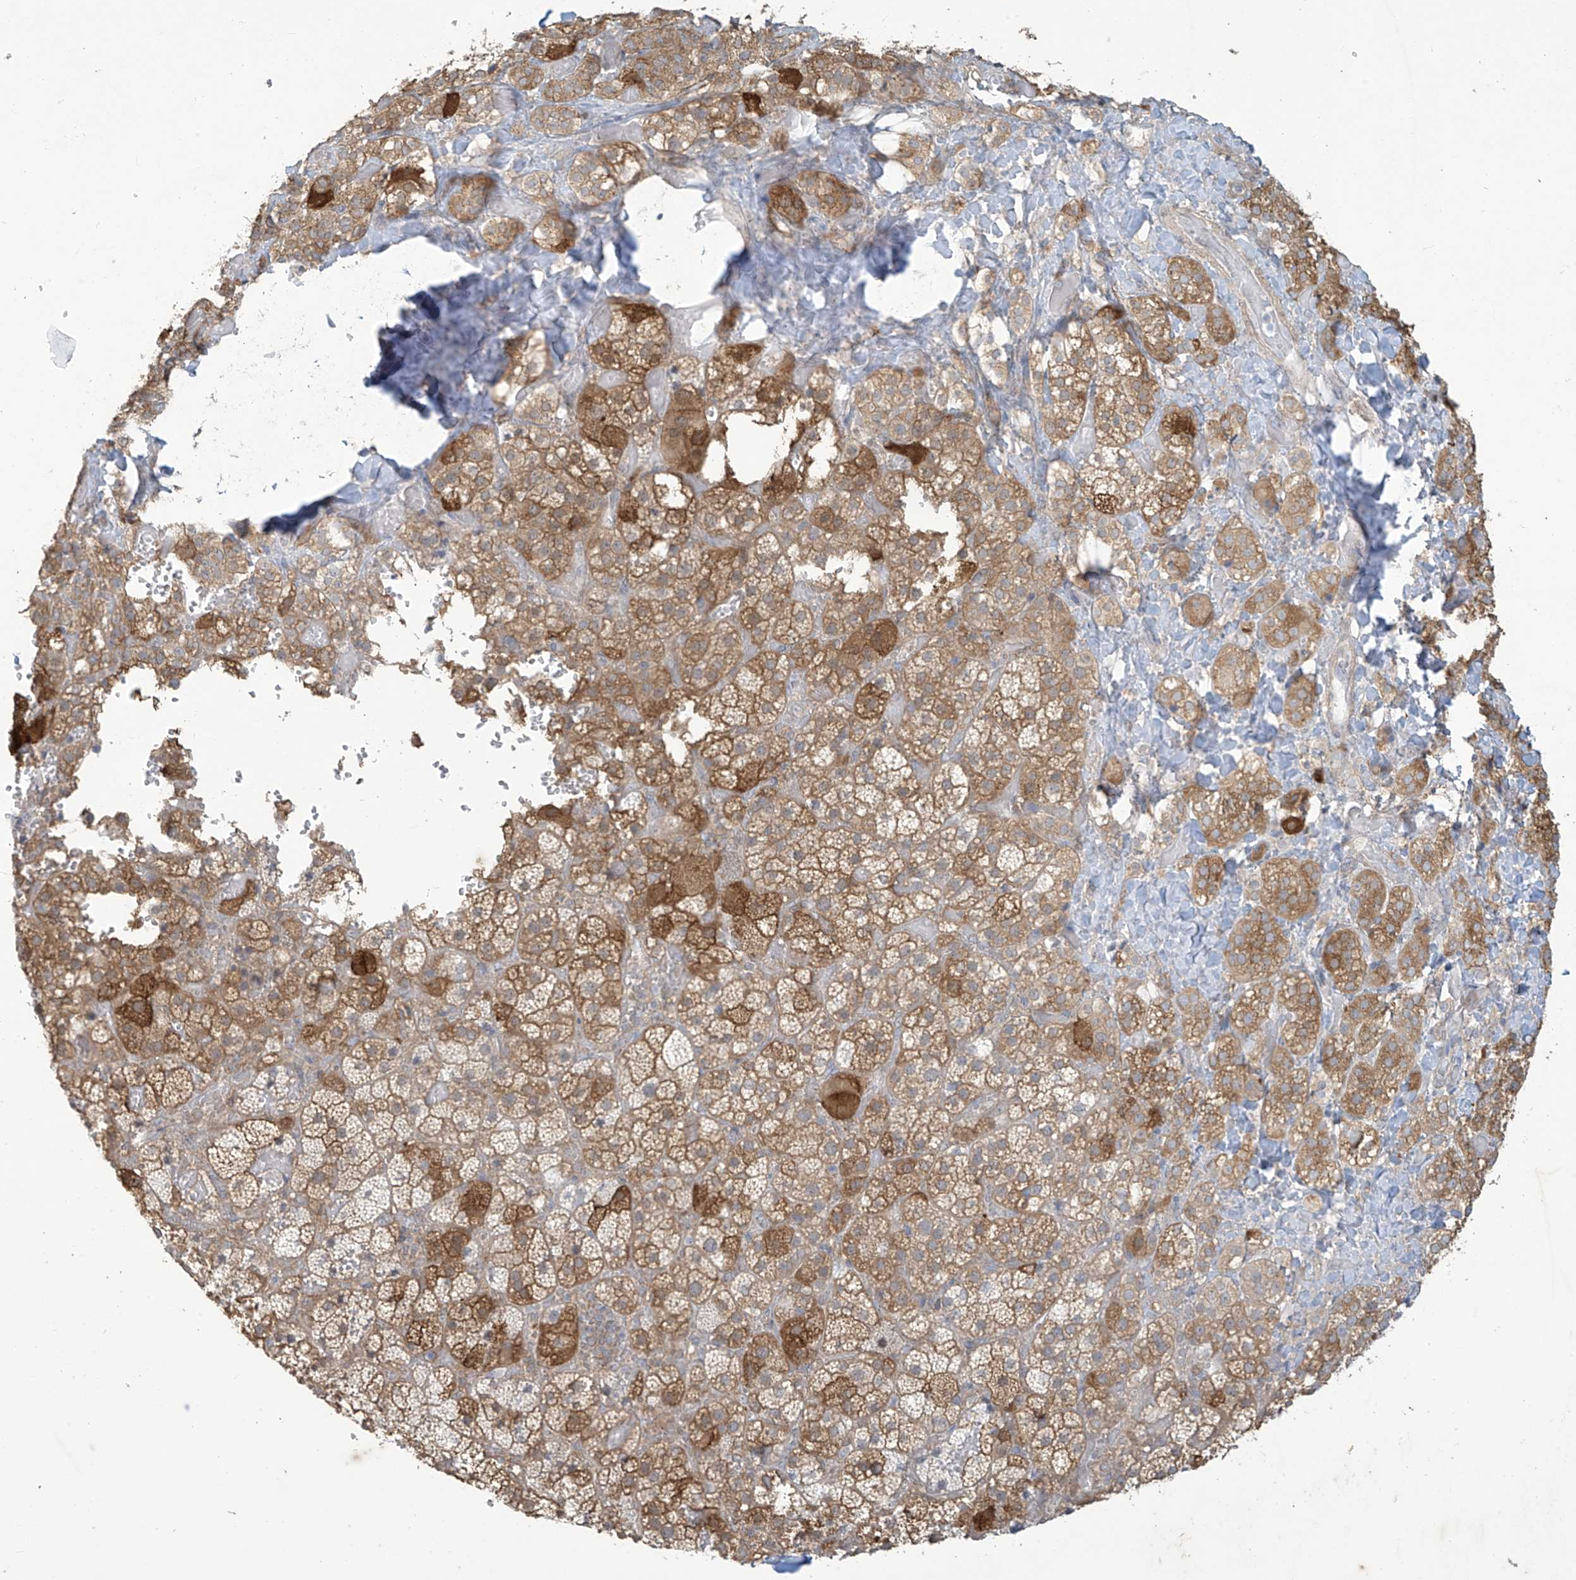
{"staining": {"intensity": "moderate", "quantity": "25%-75%", "location": "cytoplasmic/membranous"}, "tissue": "adrenal gland", "cell_type": "Glandular cells", "image_type": "normal", "snomed": [{"axis": "morphology", "description": "Normal tissue, NOS"}, {"axis": "topography", "description": "Adrenal gland"}], "caption": "Adrenal gland stained with DAB (3,3'-diaminobenzidine) immunohistochemistry (IHC) demonstrates medium levels of moderate cytoplasmic/membranous positivity in approximately 25%-75% of glandular cells. Using DAB (brown) and hematoxylin (blue) stains, captured at high magnification using brightfield microscopy.", "gene": "TAGAP", "patient": {"sex": "female", "age": 59}}